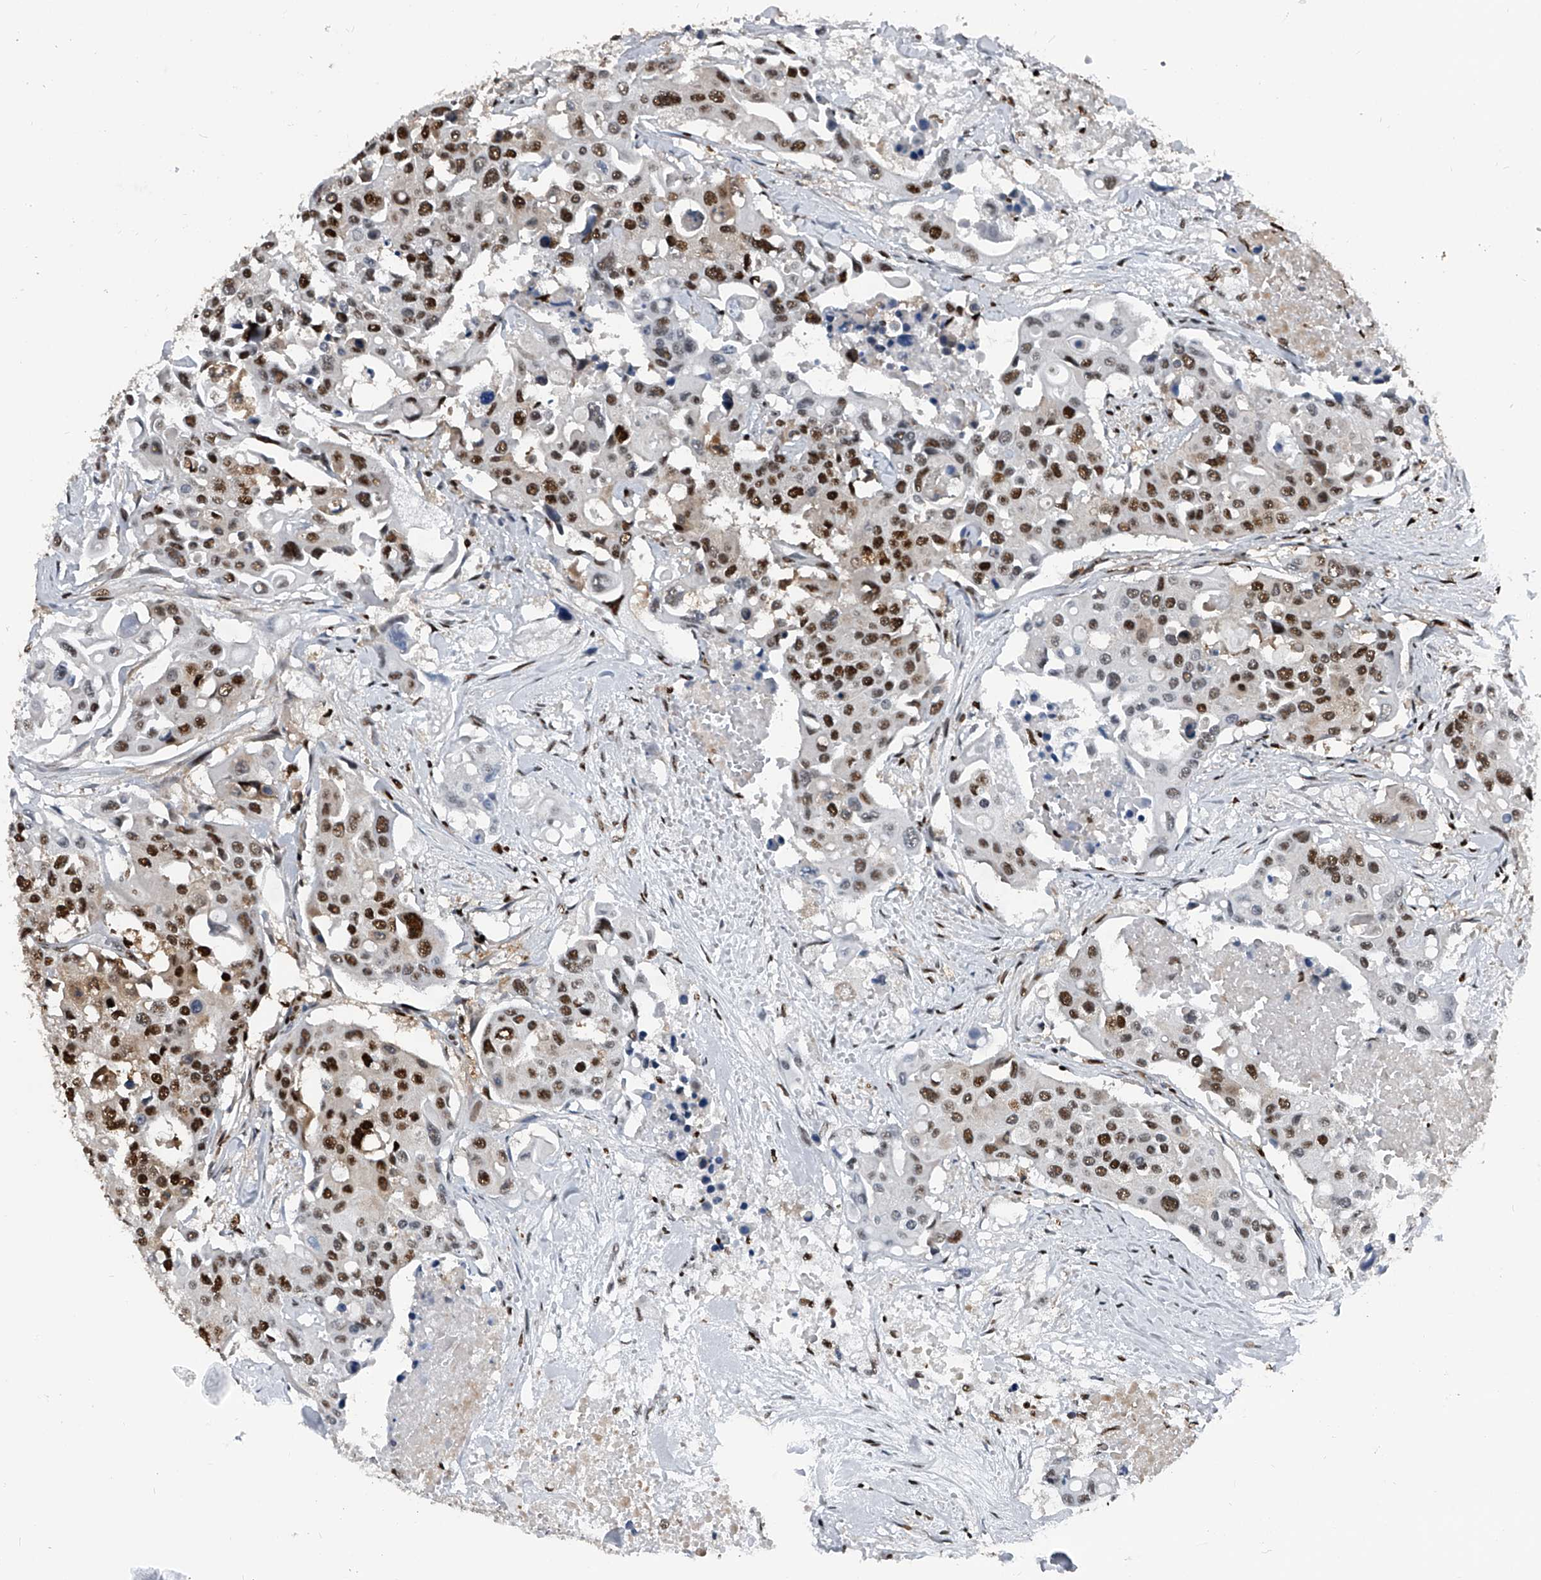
{"staining": {"intensity": "strong", "quantity": "25%-75%", "location": "nuclear"}, "tissue": "colorectal cancer", "cell_type": "Tumor cells", "image_type": "cancer", "snomed": [{"axis": "morphology", "description": "Adenocarcinoma, NOS"}, {"axis": "topography", "description": "Colon"}], "caption": "An immunohistochemistry (IHC) photomicrograph of tumor tissue is shown. Protein staining in brown labels strong nuclear positivity in colorectal adenocarcinoma within tumor cells. The protein is shown in brown color, while the nuclei are stained blue.", "gene": "FKBP5", "patient": {"sex": "male", "age": 77}}